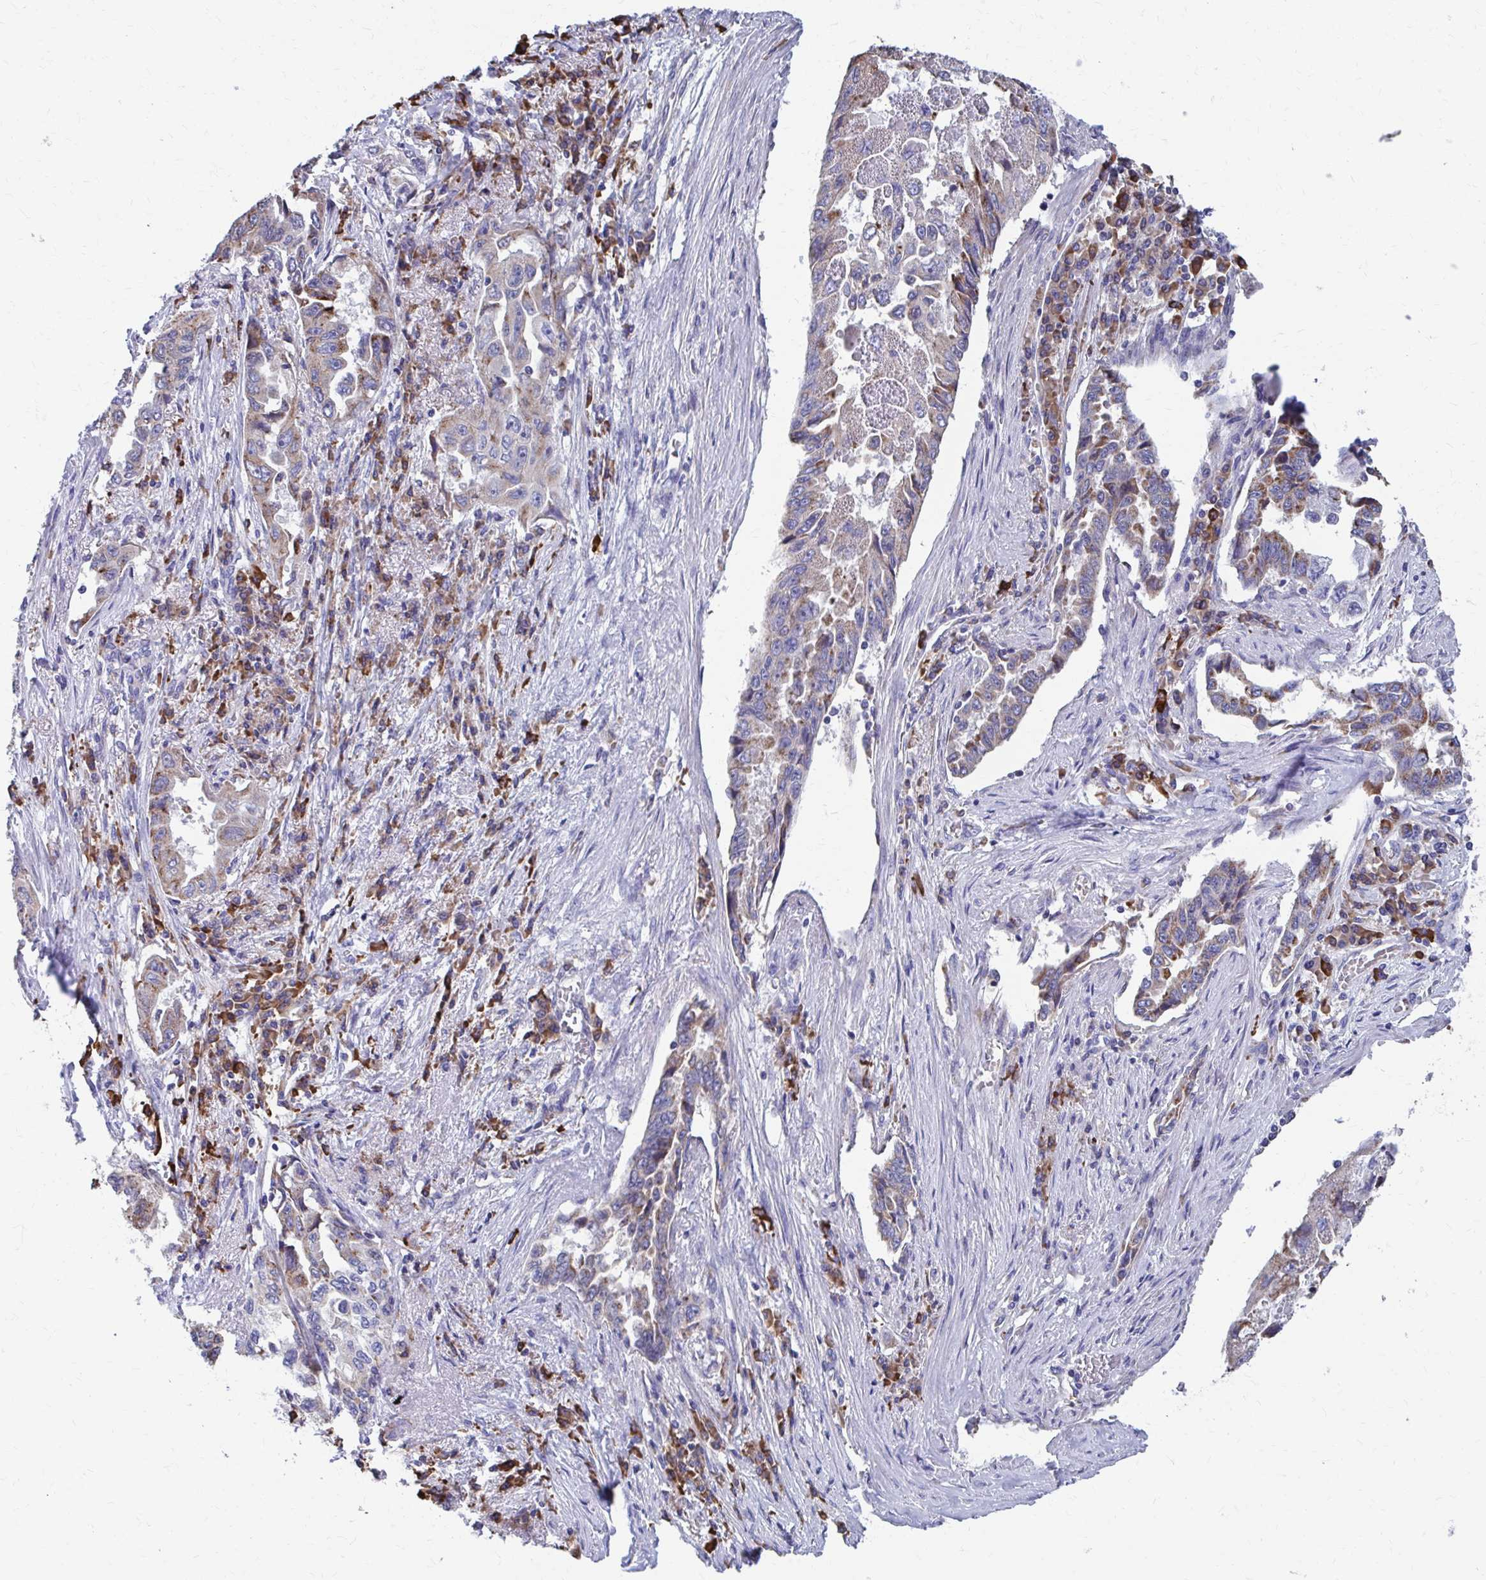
{"staining": {"intensity": "weak", "quantity": "25%-75%", "location": "cytoplasmic/membranous"}, "tissue": "lung cancer", "cell_type": "Tumor cells", "image_type": "cancer", "snomed": [{"axis": "morphology", "description": "Adenocarcinoma, NOS"}, {"axis": "topography", "description": "Lung"}], "caption": "A low amount of weak cytoplasmic/membranous expression is appreciated in approximately 25%-75% of tumor cells in lung adenocarcinoma tissue. (DAB (3,3'-diaminobenzidine) IHC with brightfield microscopy, high magnification).", "gene": "FKBP2", "patient": {"sex": "female", "age": 51}}